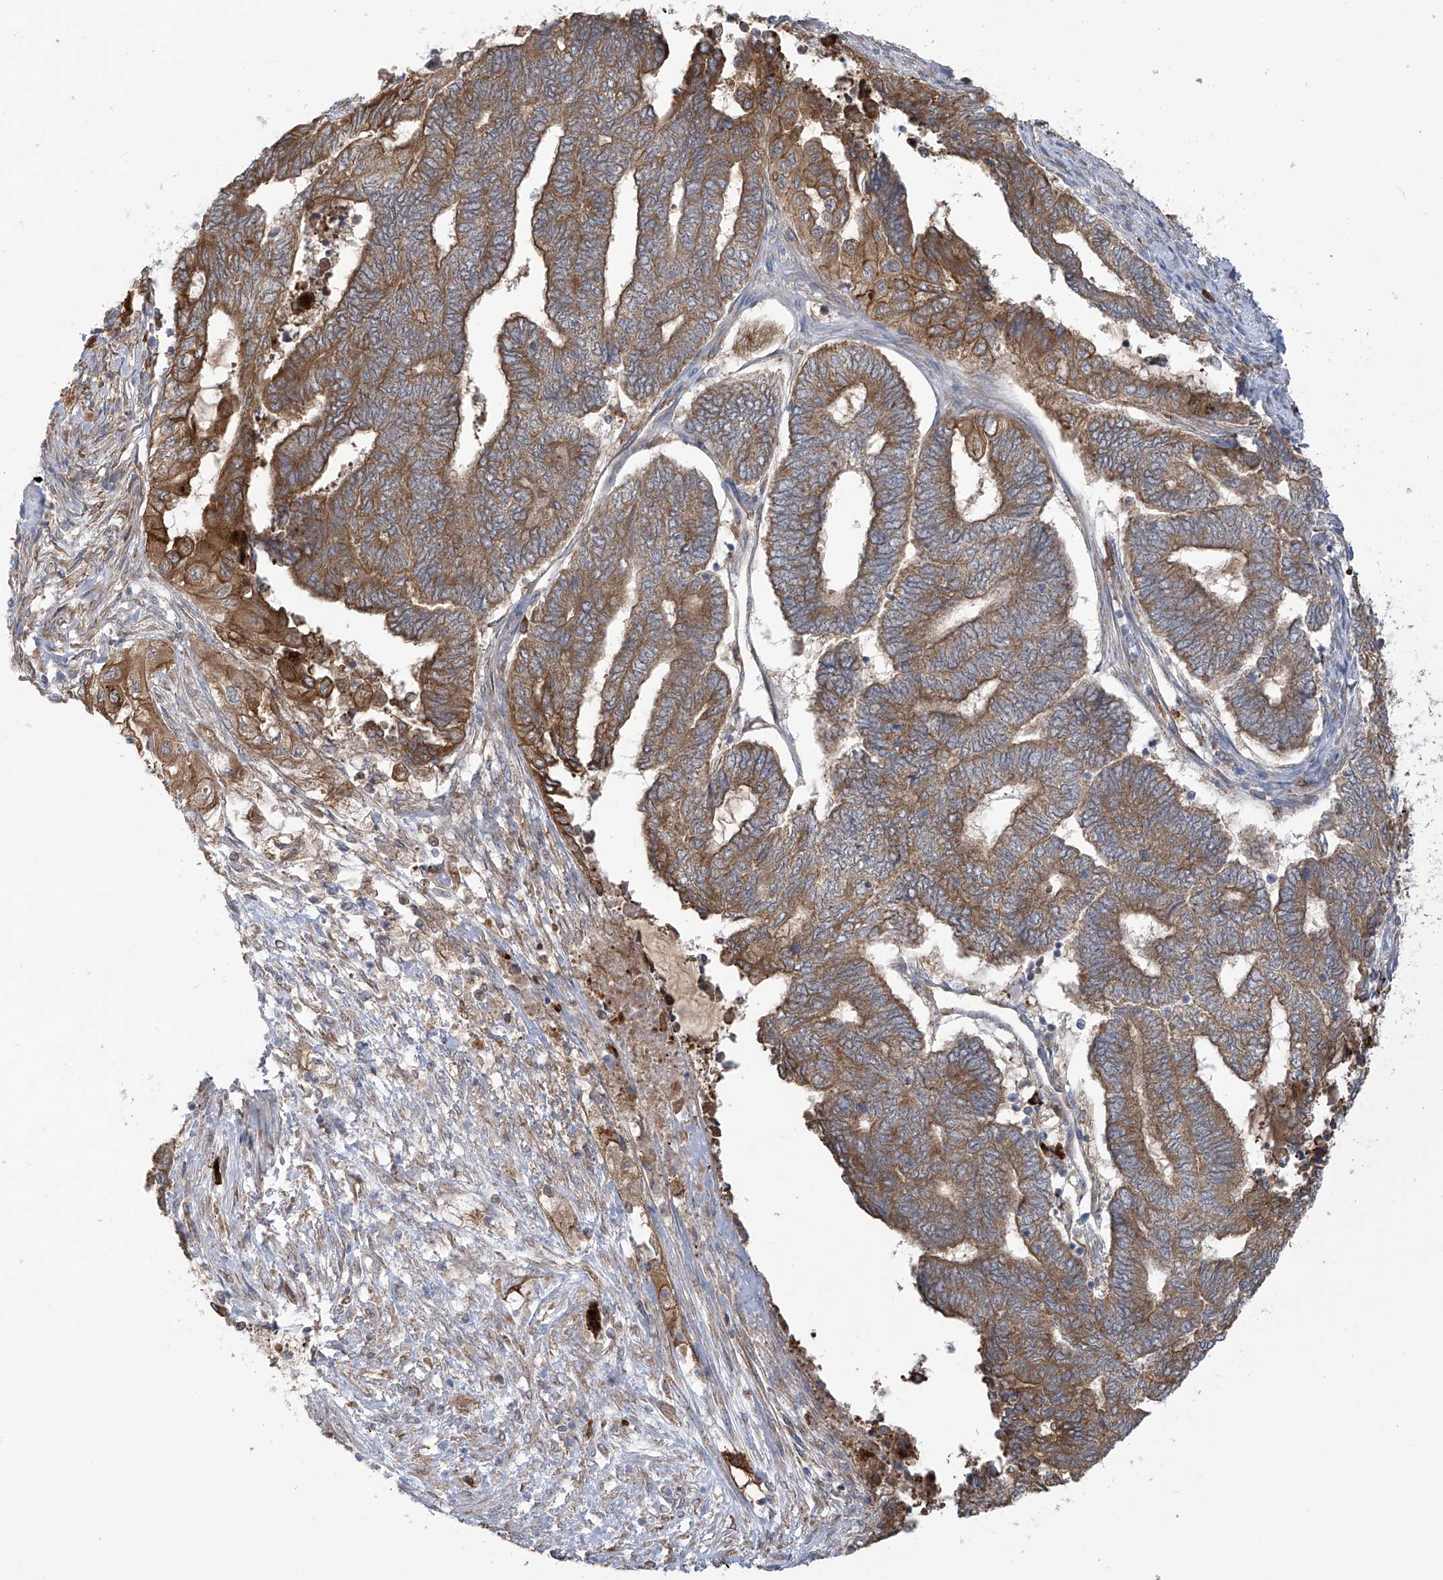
{"staining": {"intensity": "moderate", "quantity": ">75%", "location": "cytoplasmic/membranous"}, "tissue": "endometrial cancer", "cell_type": "Tumor cells", "image_type": "cancer", "snomed": [{"axis": "morphology", "description": "Adenocarcinoma, NOS"}, {"axis": "topography", "description": "Uterus"}, {"axis": "topography", "description": "Endometrium"}], "caption": "Protein staining displays moderate cytoplasmic/membranous positivity in about >75% of tumor cells in adenocarcinoma (endometrial).", "gene": "KIAA1522", "patient": {"sex": "female", "age": 70}}